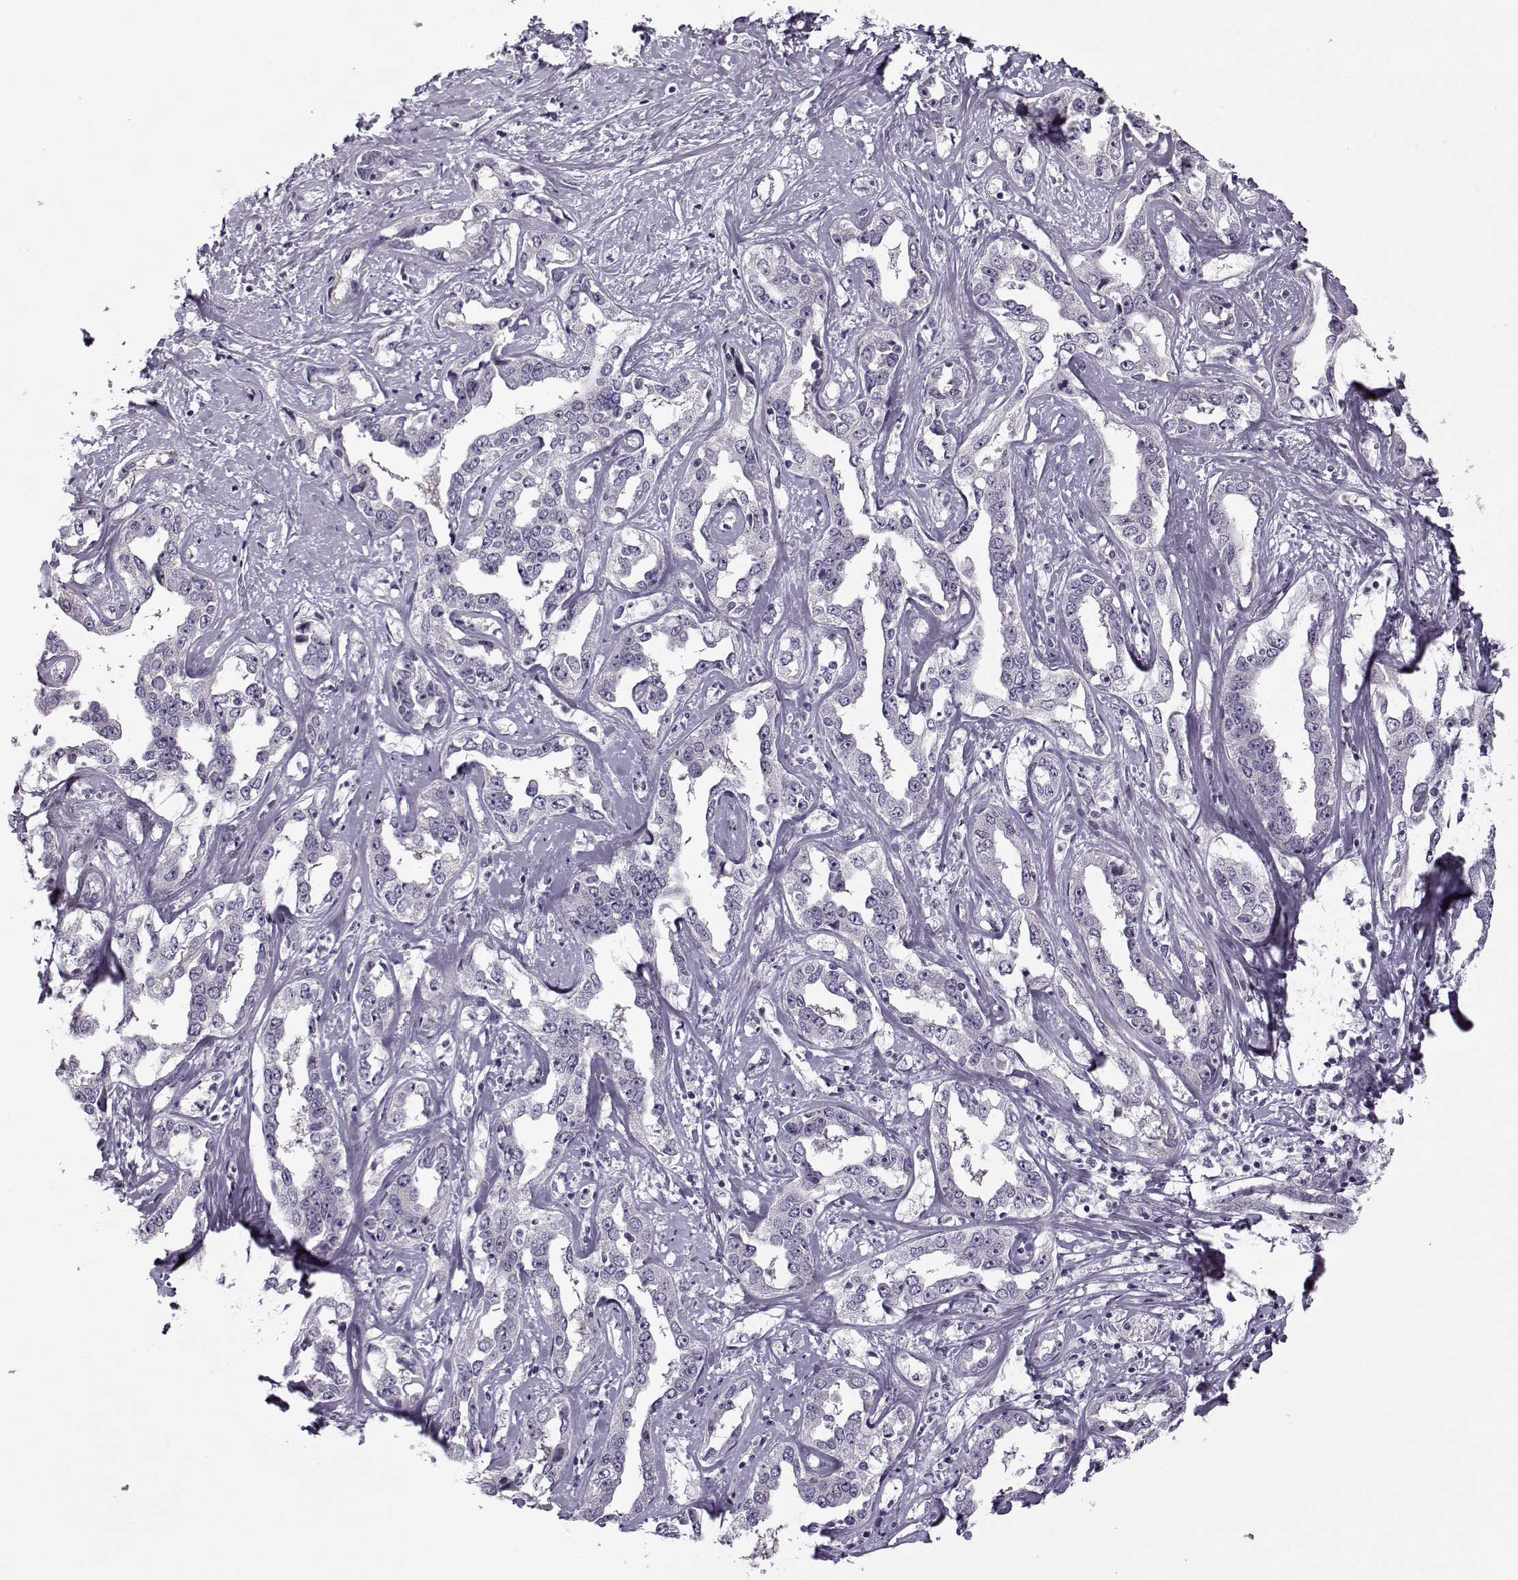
{"staining": {"intensity": "negative", "quantity": "none", "location": "none"}, "tissue": "liver cancer", "cell_type": "Tumor cells", "image_type": "cancer", "snomed": [{"axis": "morphology", "description": "Cholangiocarcinoma"}, {"axis": "topography", "description": "Liver"}], "caption": "This is an IHC image of human liver cancer (cholangiocarcinoma). There is no staining in tumor cells.", "gene": "PNMT", "patient": {"sex": "male", "age": 59}}